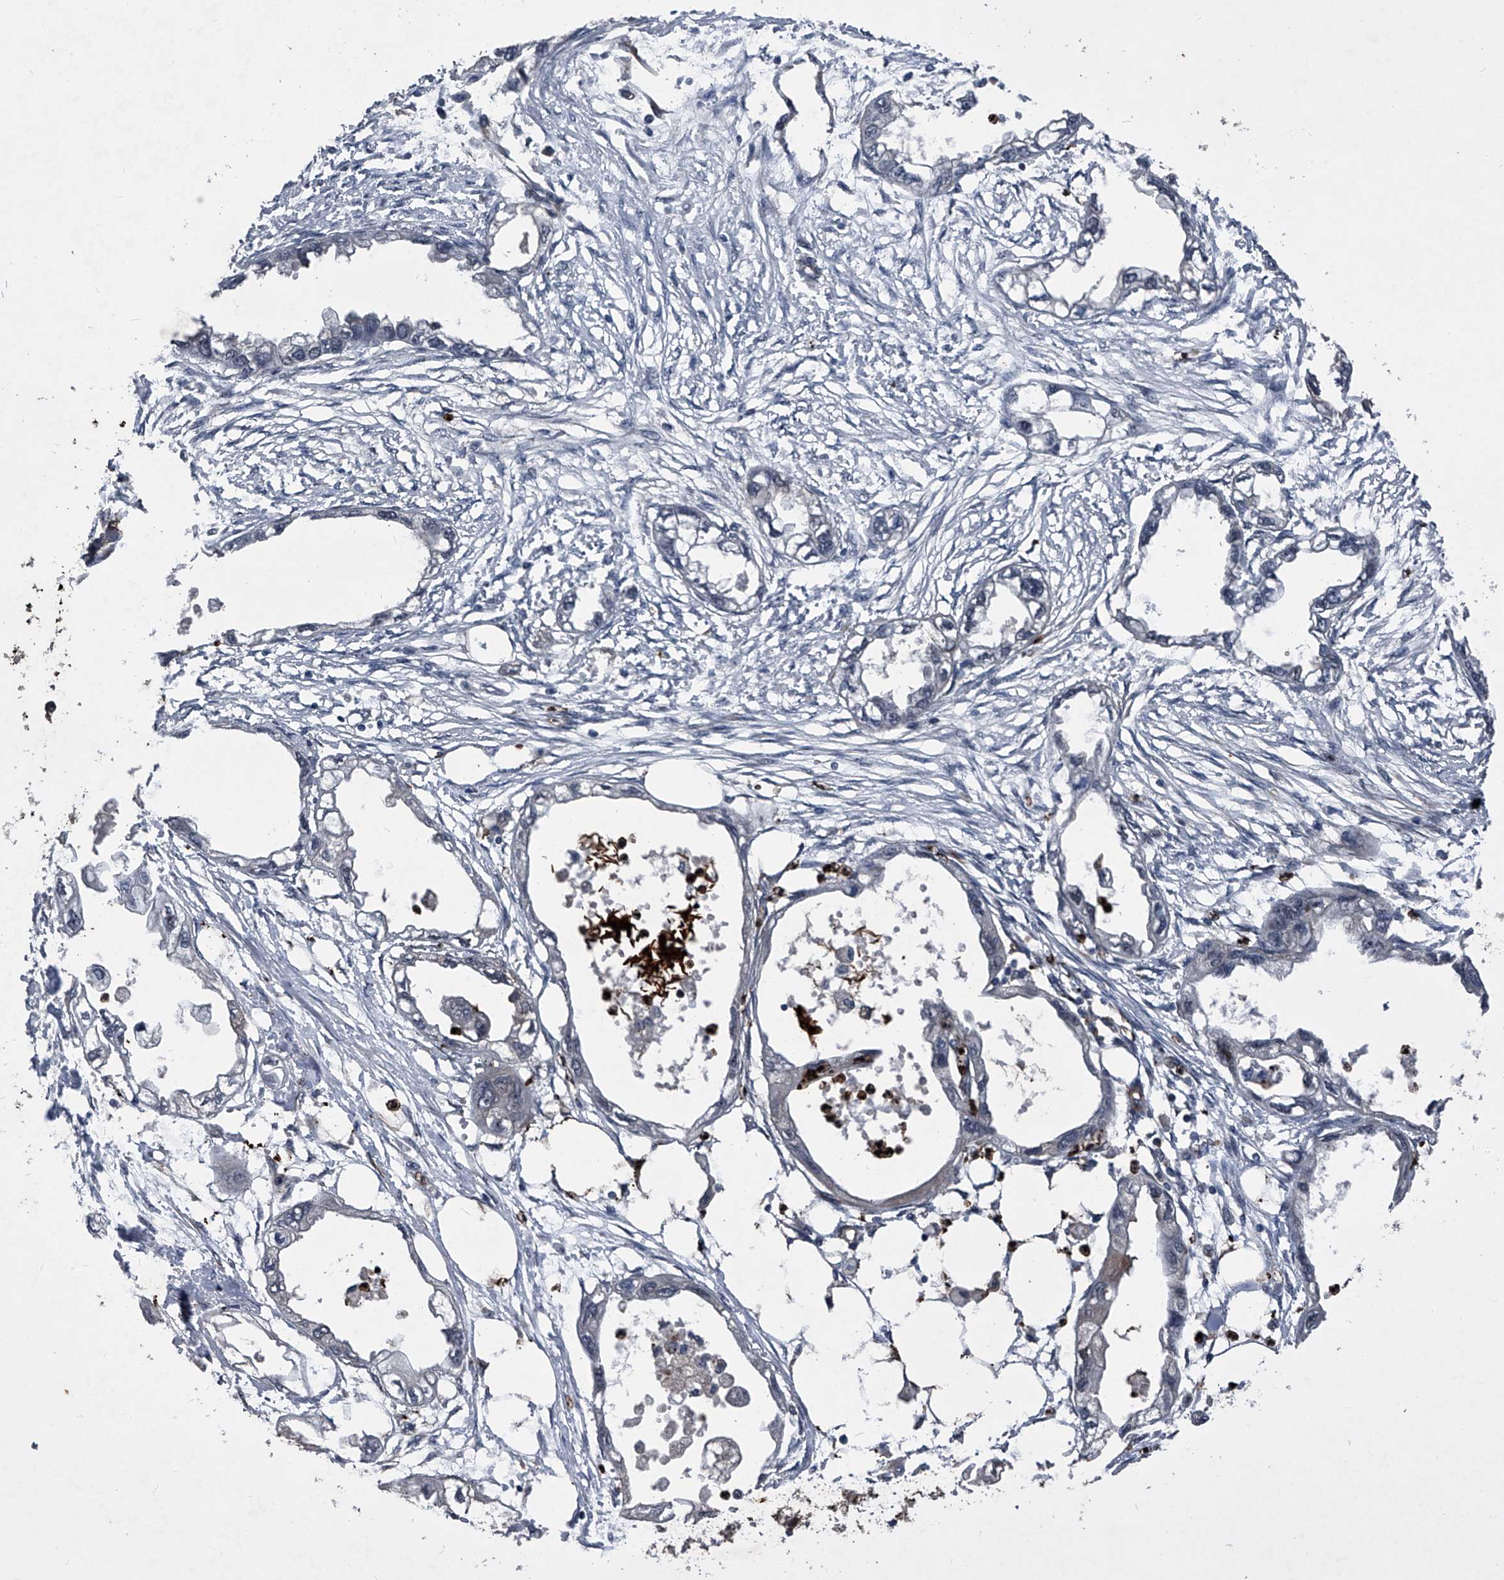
{"staining": {"intensity": "negative", "quantity": "none", "location": "none"}, "tissue": "endometrial cancer", "cell_type": "Tumor cells", "image_type": "cancer", "snomed": [{"axis": "morphology", "description": "Adenocarcinoma, NOS"}, {"axis": "morphology", "description": "Adenocarcinoma, metastatic, NOS"}, {"axis": "topography", "description": "Adipose tissue"}, {"axis": "topography", "description": "Endometrium"}], "caption": "This is an immunohistochemistry image of human endometrial metastatic adenocarcinoma. There is no positivity in tumor cells.", "gene": "MAPKAP1", "patient": {"sex": "female", "age": 67}}